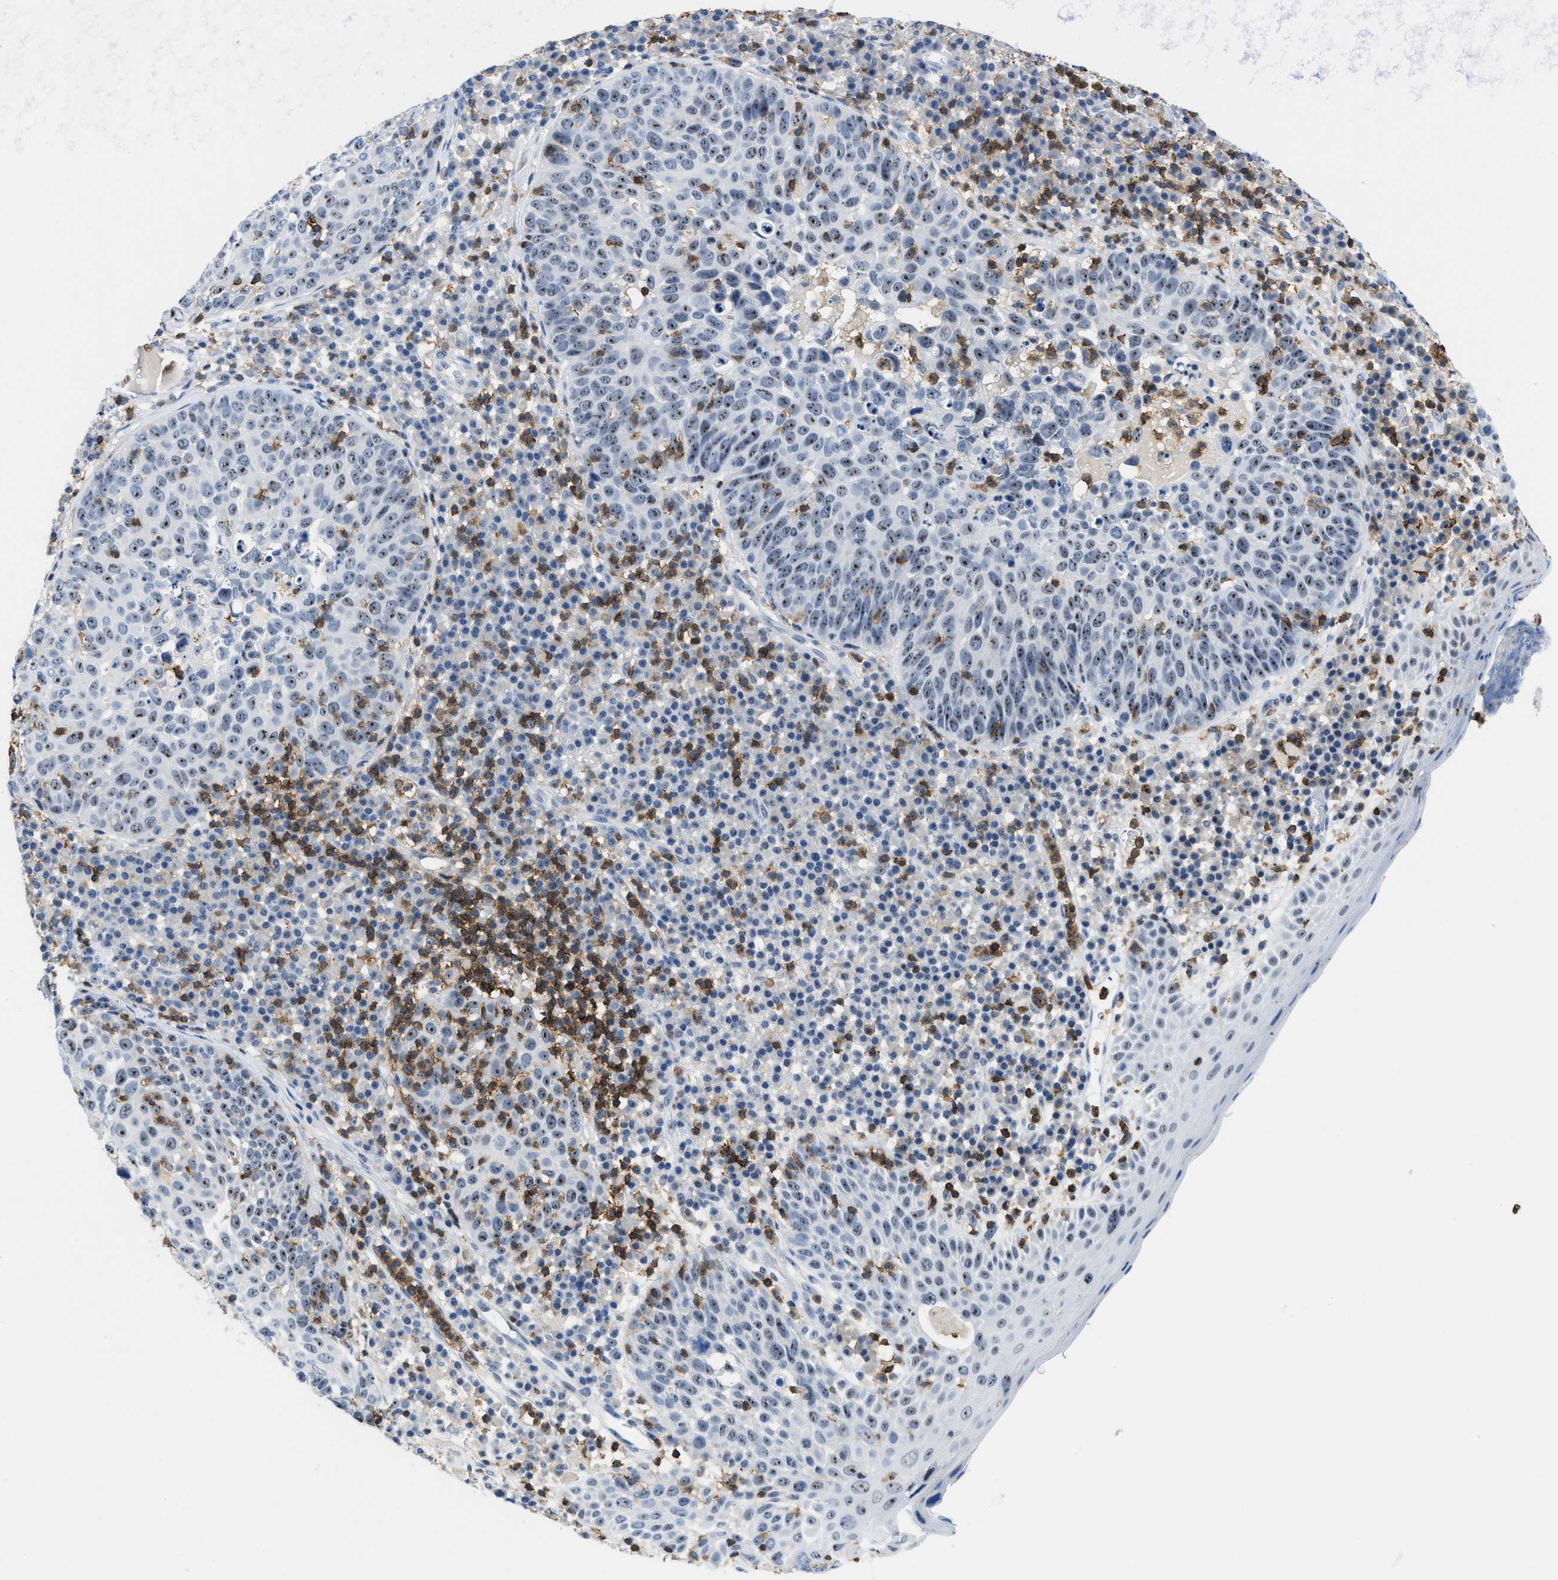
{"staining": {"intensity": "moderate", "quantity": ">75%", "location": "nuclear"}, "tissue": "skin cancer", "cell_type": "Tumor cells", "image_type": "cancer", "snomed": [{"axis": "morphology", "description": "Squamous cell carcinoma in situ, NOS"}, {"axis": "morphology", "description": "Squamous cell carcinoma, NOS"}, {"axis": "topography", "description": "Skin"}], "caption": "An immunohistochemistry (IHC) image of neoplastic tissue is shown. Protein staining in brown labels moderate nuclear positivity in skin cancer (squamous cell carcinoma in situ) within tumor cells.", "gene": "FAM151A", "patient": {"sex": "male", "age": 93}}